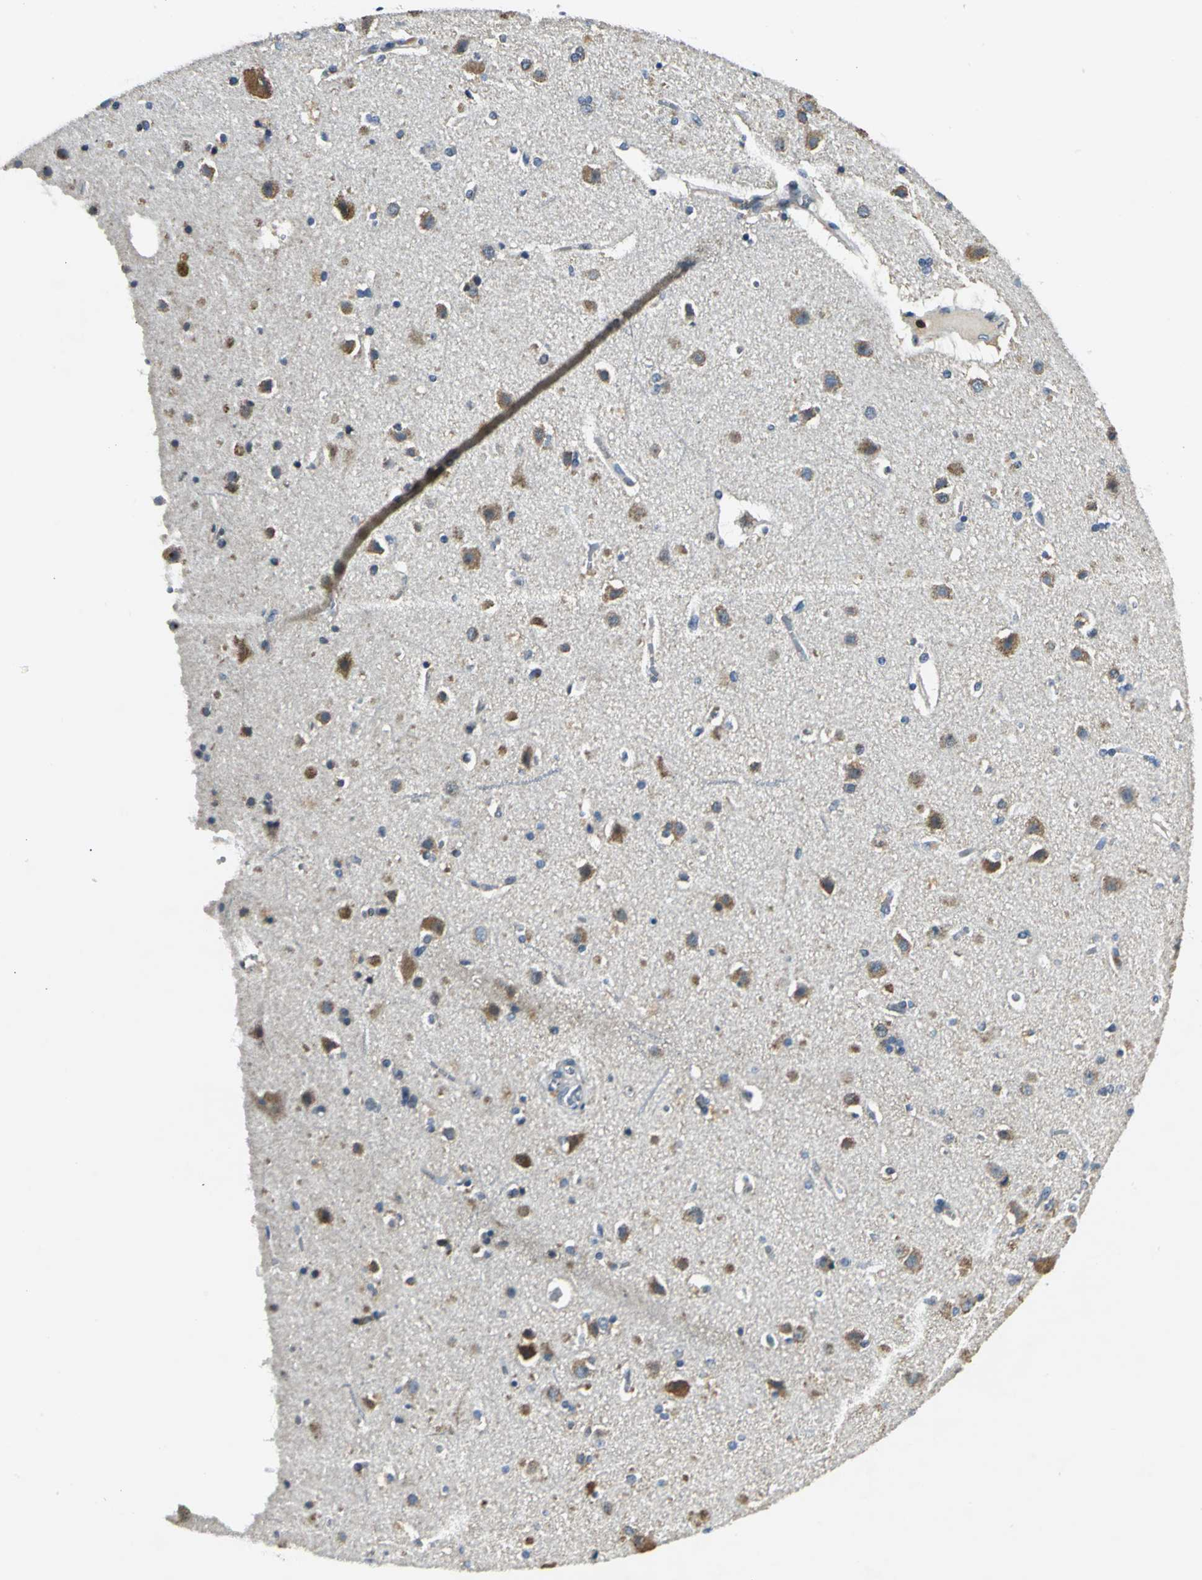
{"staining": {"intensity": "negative", "quantity": "none", "location": "none"}, "tissue": "cerebral cortex", "cell_type": "Endothelial cells", "image_type": "normal", "snomed": [{"axis": "morphology", "description": "Normal tissue, NOS"}, {"axis": "topography", "description": "Cerebral cortex"}], "caption": "High power microscopy photomicrograph of an immunohistochemistry (IHC) micrograph of benign cerebral cortex, revealing no significant positivity in endothelial cells. (Brightfield microscopy of DAB immunohistochemistry at high magnification).", "gene": "USP40", "patient": {"sex": "female", "age": 54}}